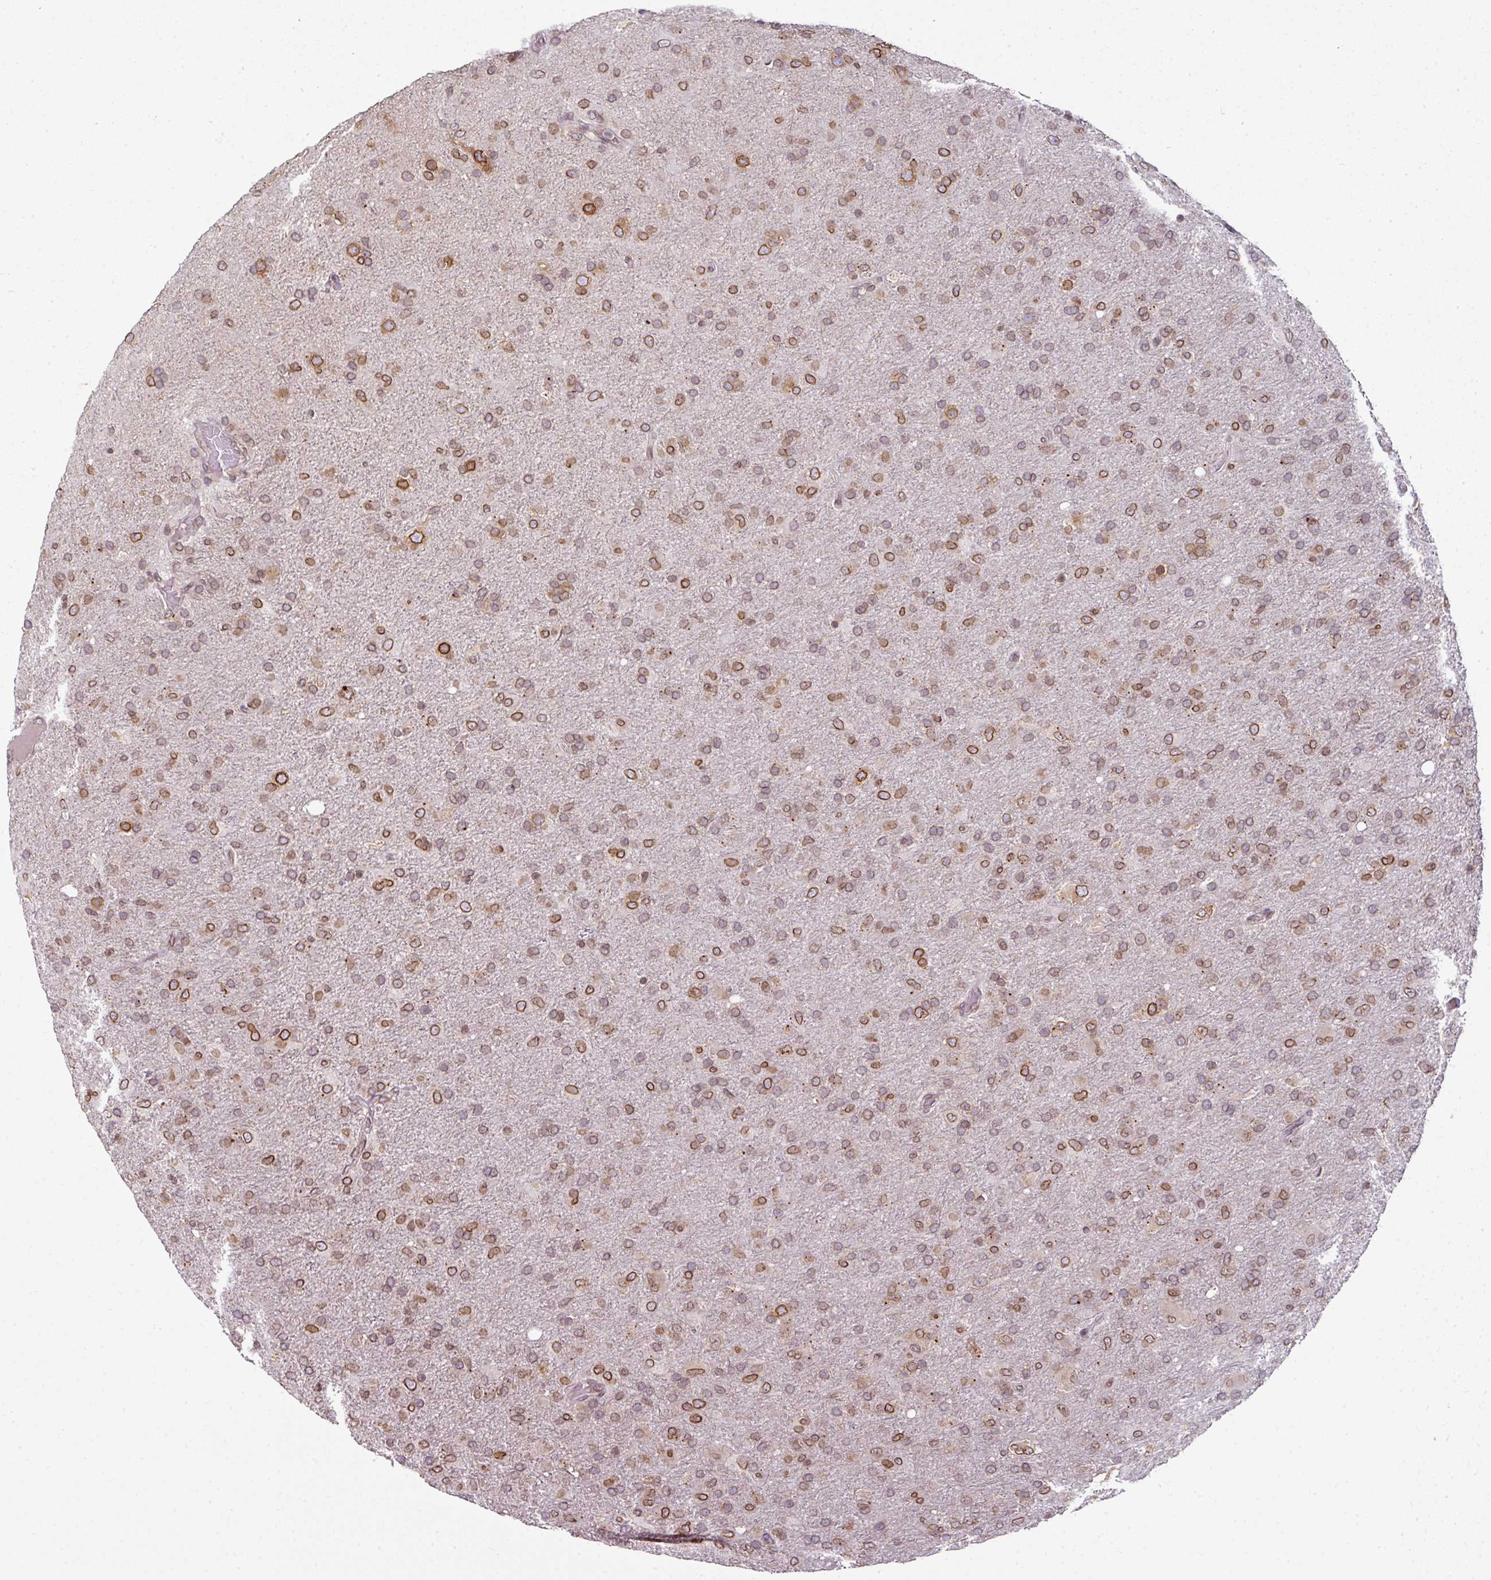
{"staining": {"intensity": "moderate", "quantity": ">75%", "location": "cytoplasmic/membranous,nuclear"}, "tissue": "glioma", "cell_type": "Tumor cells", "image_type": "cancer", "snomed": [{"axis": "morphology", "description": "Glioma, malignant, Low grade"}, {"axis": "topography", "description": "Brain"}], "caption": "This is a histology image of immunohistochemistry (IHC) staining of glioma, which shows moderate staining in the cytoplasmic/membranous and nuclear of tumor cells.", "gene": "RANGAP1", "patient": {"sex": "male", "age": 65}}